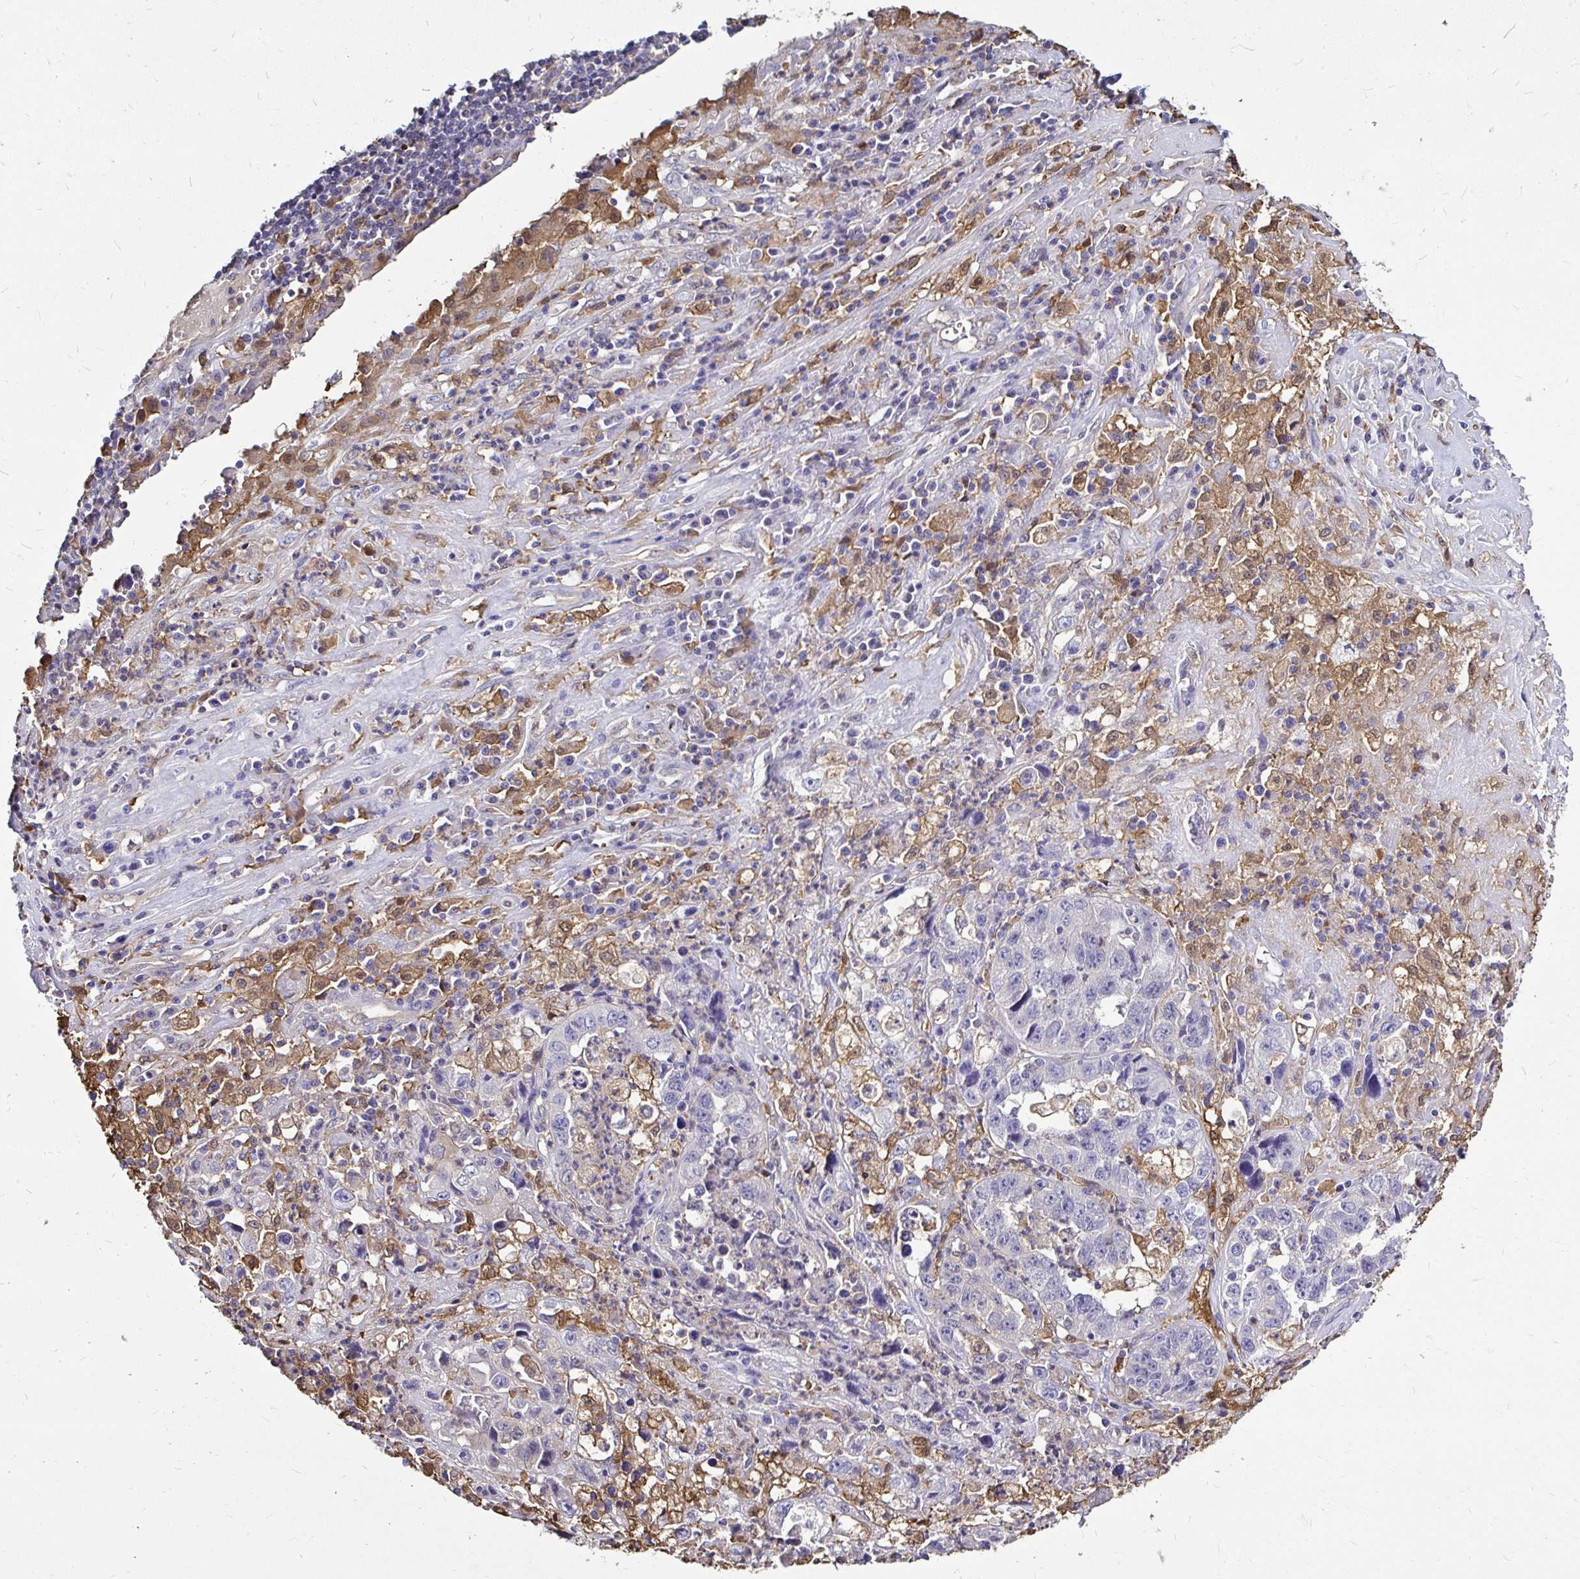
{"staining": {"intensity": "negative", "quantity": "none", "location": "none"}, "tissue": "endometrial cancer", "cell_type": "Tumor cells", "image_type": "cancer", "snomed": [{"axis": "morphology", "description": "Adenocarcinoma, NOS"}, {"axis": "topography", "description": "Uterus"}], "caption": "This is an IHC photomicrograph of human adenocarcinoma (endometrial). There is no positivity in tumor cells.", "gene": "IDH1", "patient": {"sex": "female", "age": 62}}